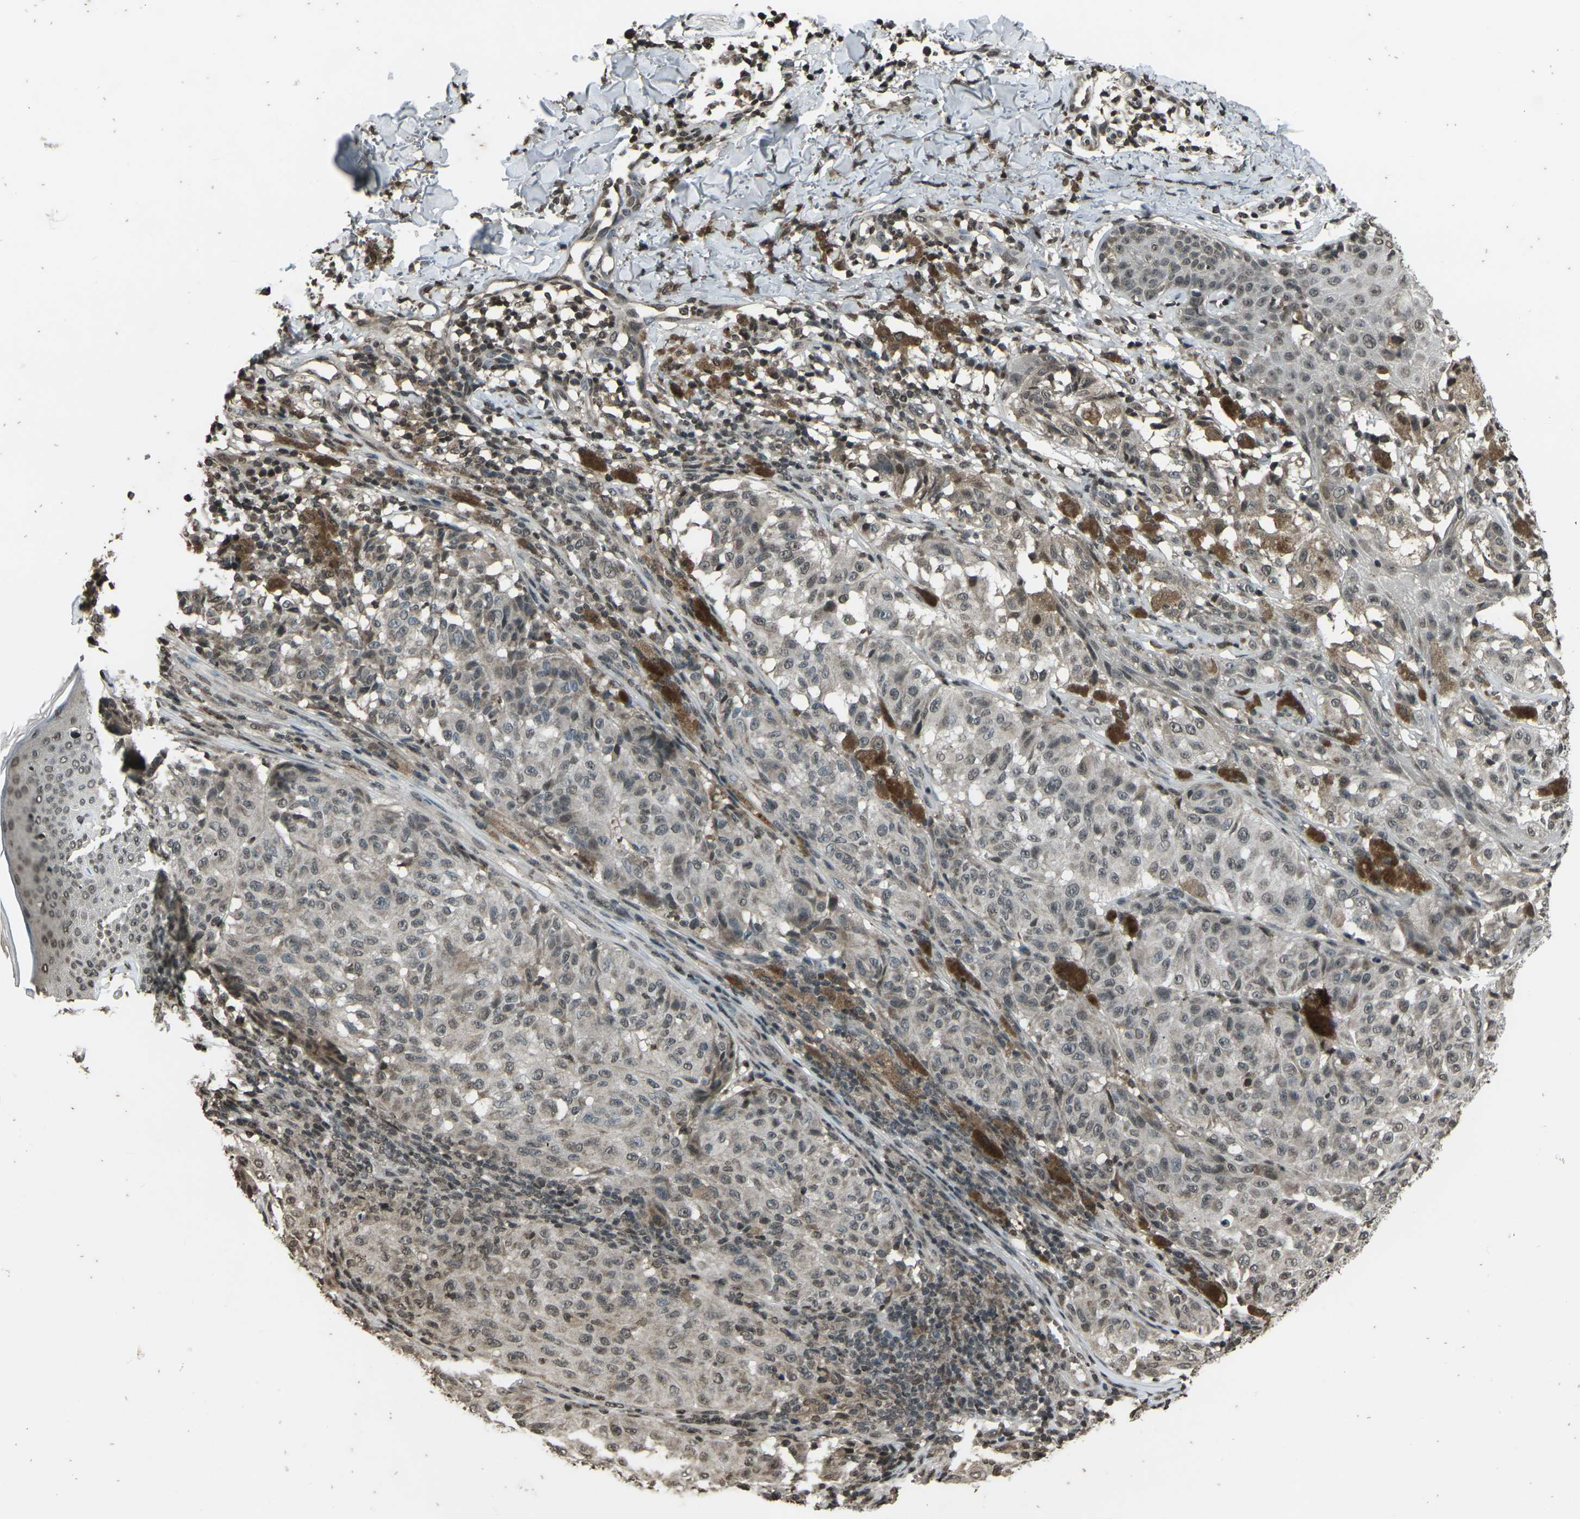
{"staining": {"intensity": "weak", "quantity": "25%-75%", "location": "cytoplasmic/membranous,nuclear"}, "tissue": "melanoma", "cell_type": "Tumor cells", "image_type": "cancer", "snomed": [{"axis": "morphology", "description": "Malignant melanoma, NOS"}, {"axis": "topography", "description": "Skin"}], "caption": "Weak cytoplasmic/membranous and nuclear staining for a protein is seen in about 25%-75% of tumor cells of melanoma using immunohistochemistry (IHC).", "gene": "PRPF8", "patient": {"sex": "female", "age": 46}}